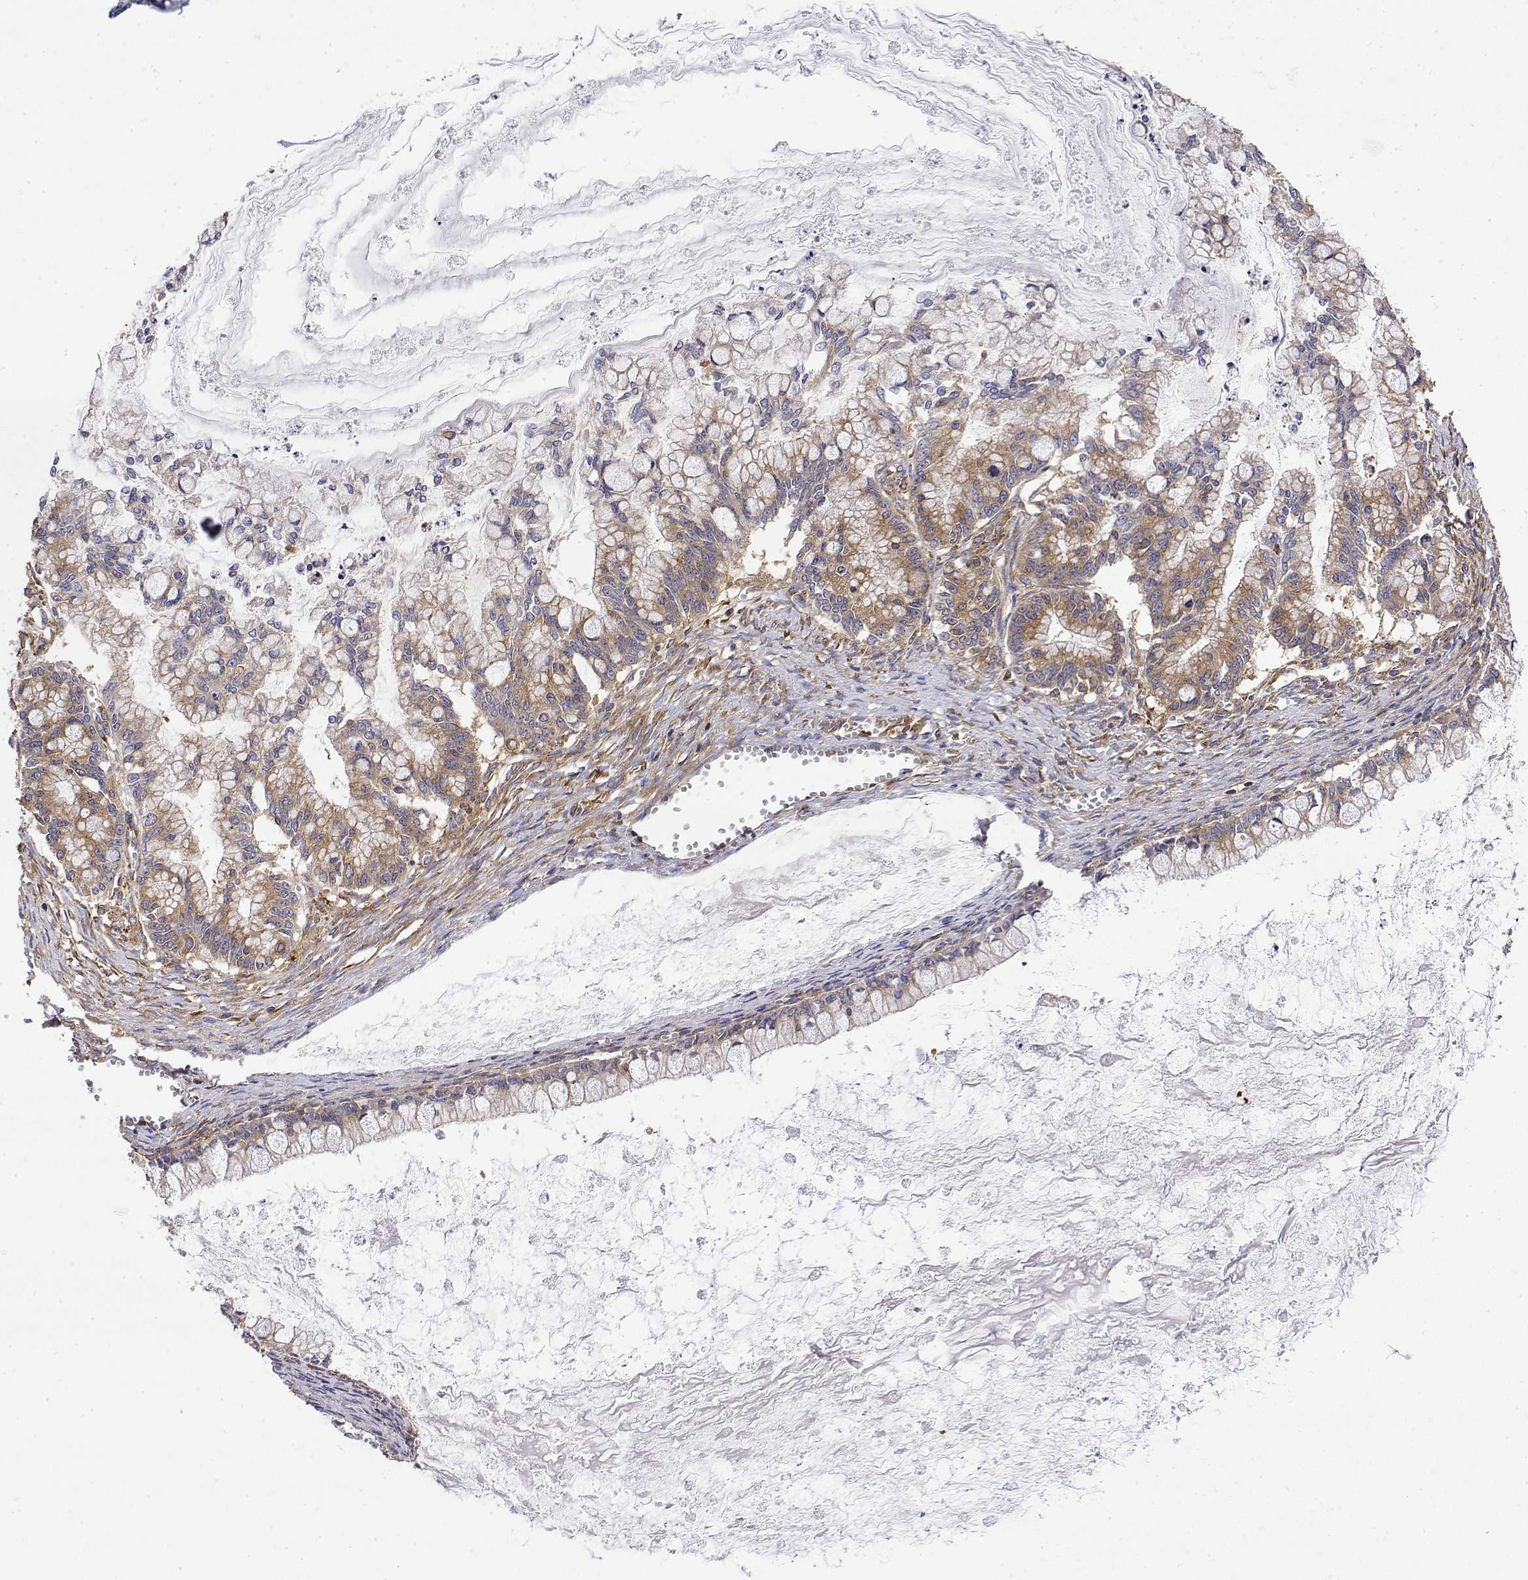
{"staining": {"intensity": "moderate", "quantity": "25%-75%", "location": "cytoplasmic/membranous"}, "tissue": "ovarian cancer", "cell_type": "Tumor cells", "image_type": "cancer", "snomed": [{"axis": "morphology", "description": "Cystadenocarcinoma, mucinous, NOS"}, {"axis": "topography", "description": "Ovary"}], "caption": "A histopathology image of human ovarian mucinous cystadenocarcinoma stained for a protein exhibits moderate cytoplasmic/membranous brown staining in tumor cells.", "gene": "EEF1G", "patient": {"sex": "female", "age": 67}}